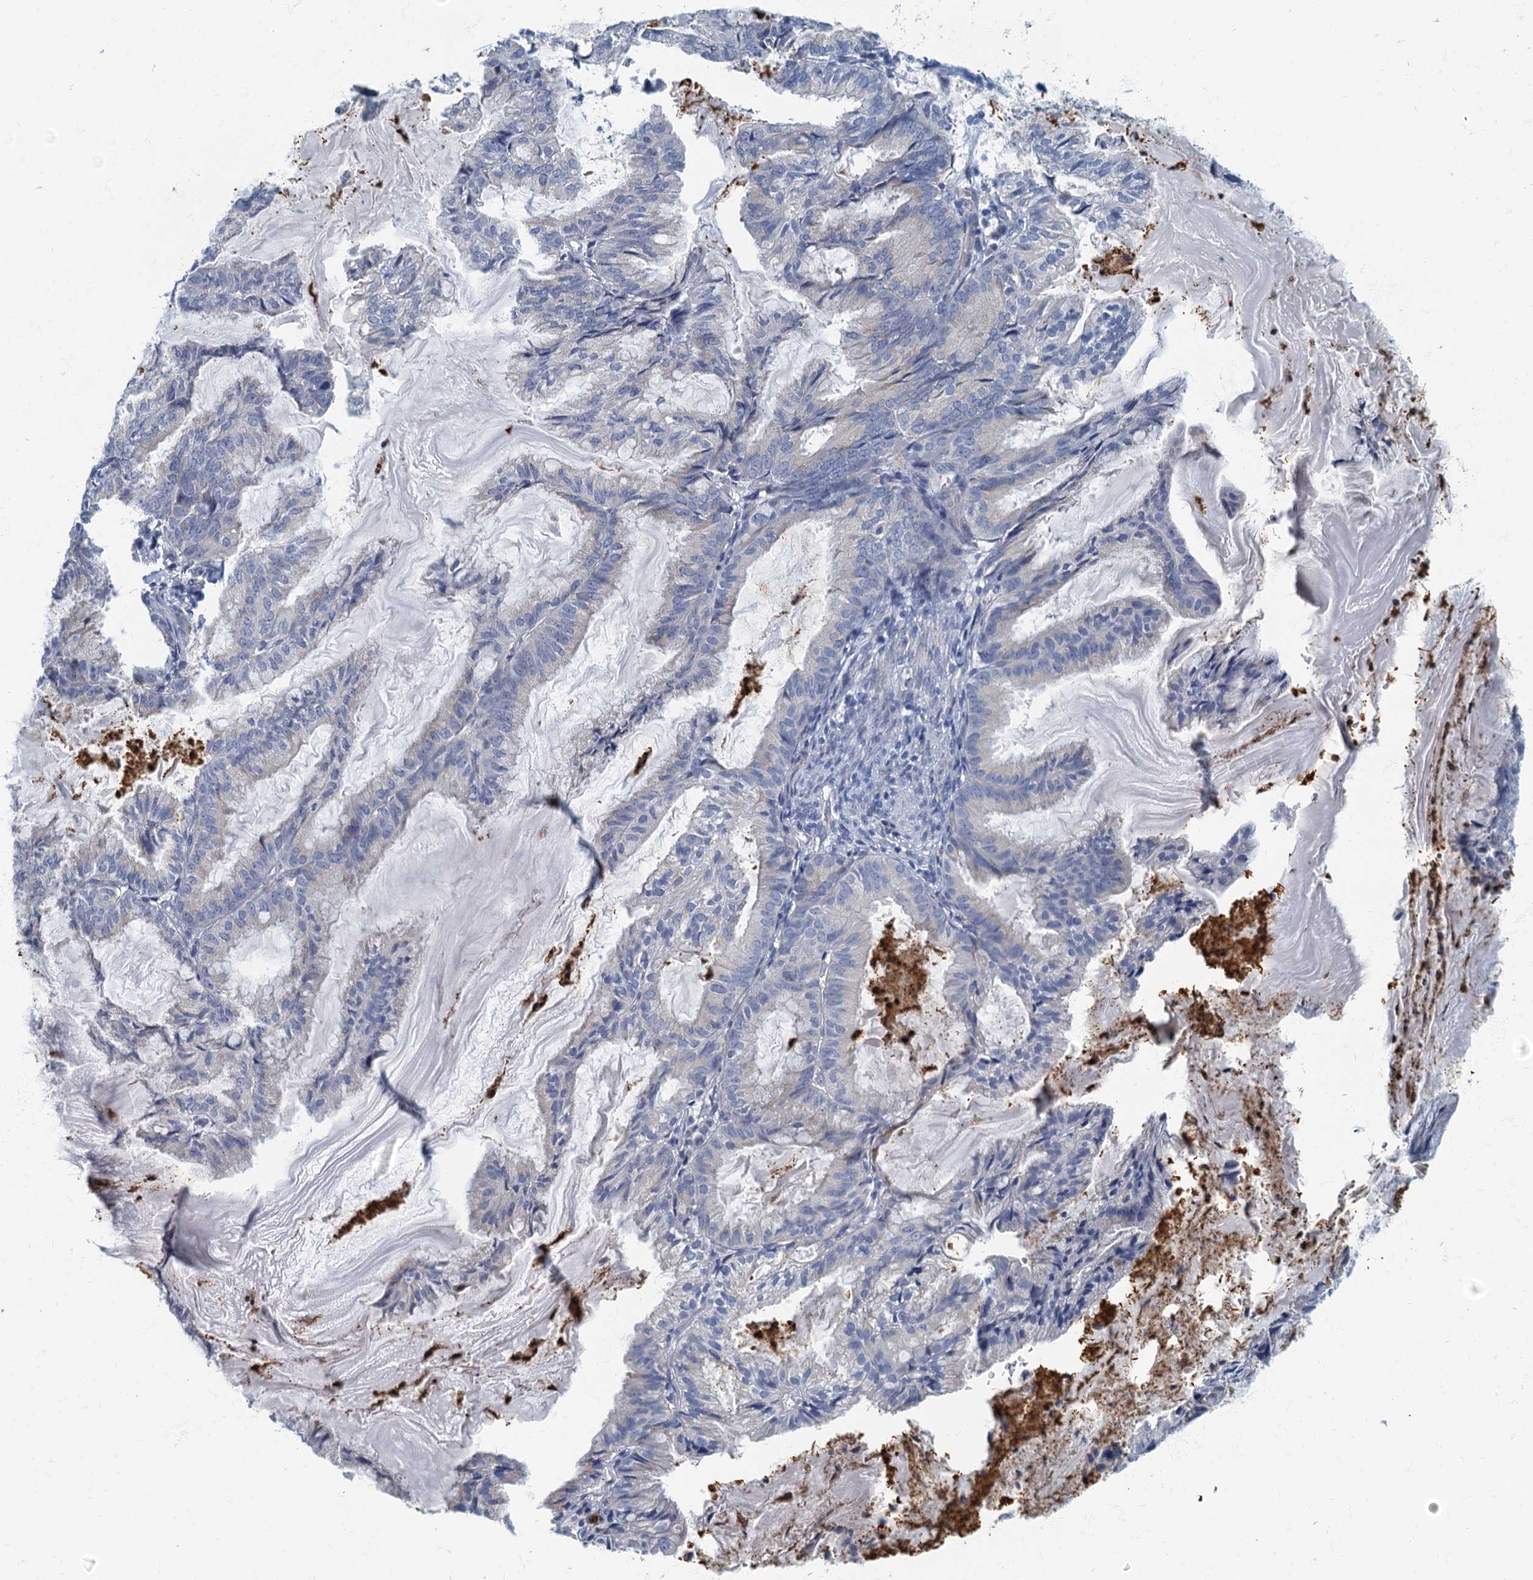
{"staining": {"intensity": "negative", "quantity": "none", "location": "none"}, "tissue": "endometrial cancer", "cell_type": "Tumor cells", "image_type": "cancer", "snomed": [{"axis": "morphology", "description": "Adenocarcinoma, NOS"}, {"axis": "topography", "description": "Endometrium"}], "caption": "Immunohistochemistry (IHC) histopathology image of human endometrial cancer (adenocarcinoma) stained for a protein (brown), which shows no expression in tumor cells.", "gene": "ANKDD1A", "patient": {"sex": "female", "age": 86}}